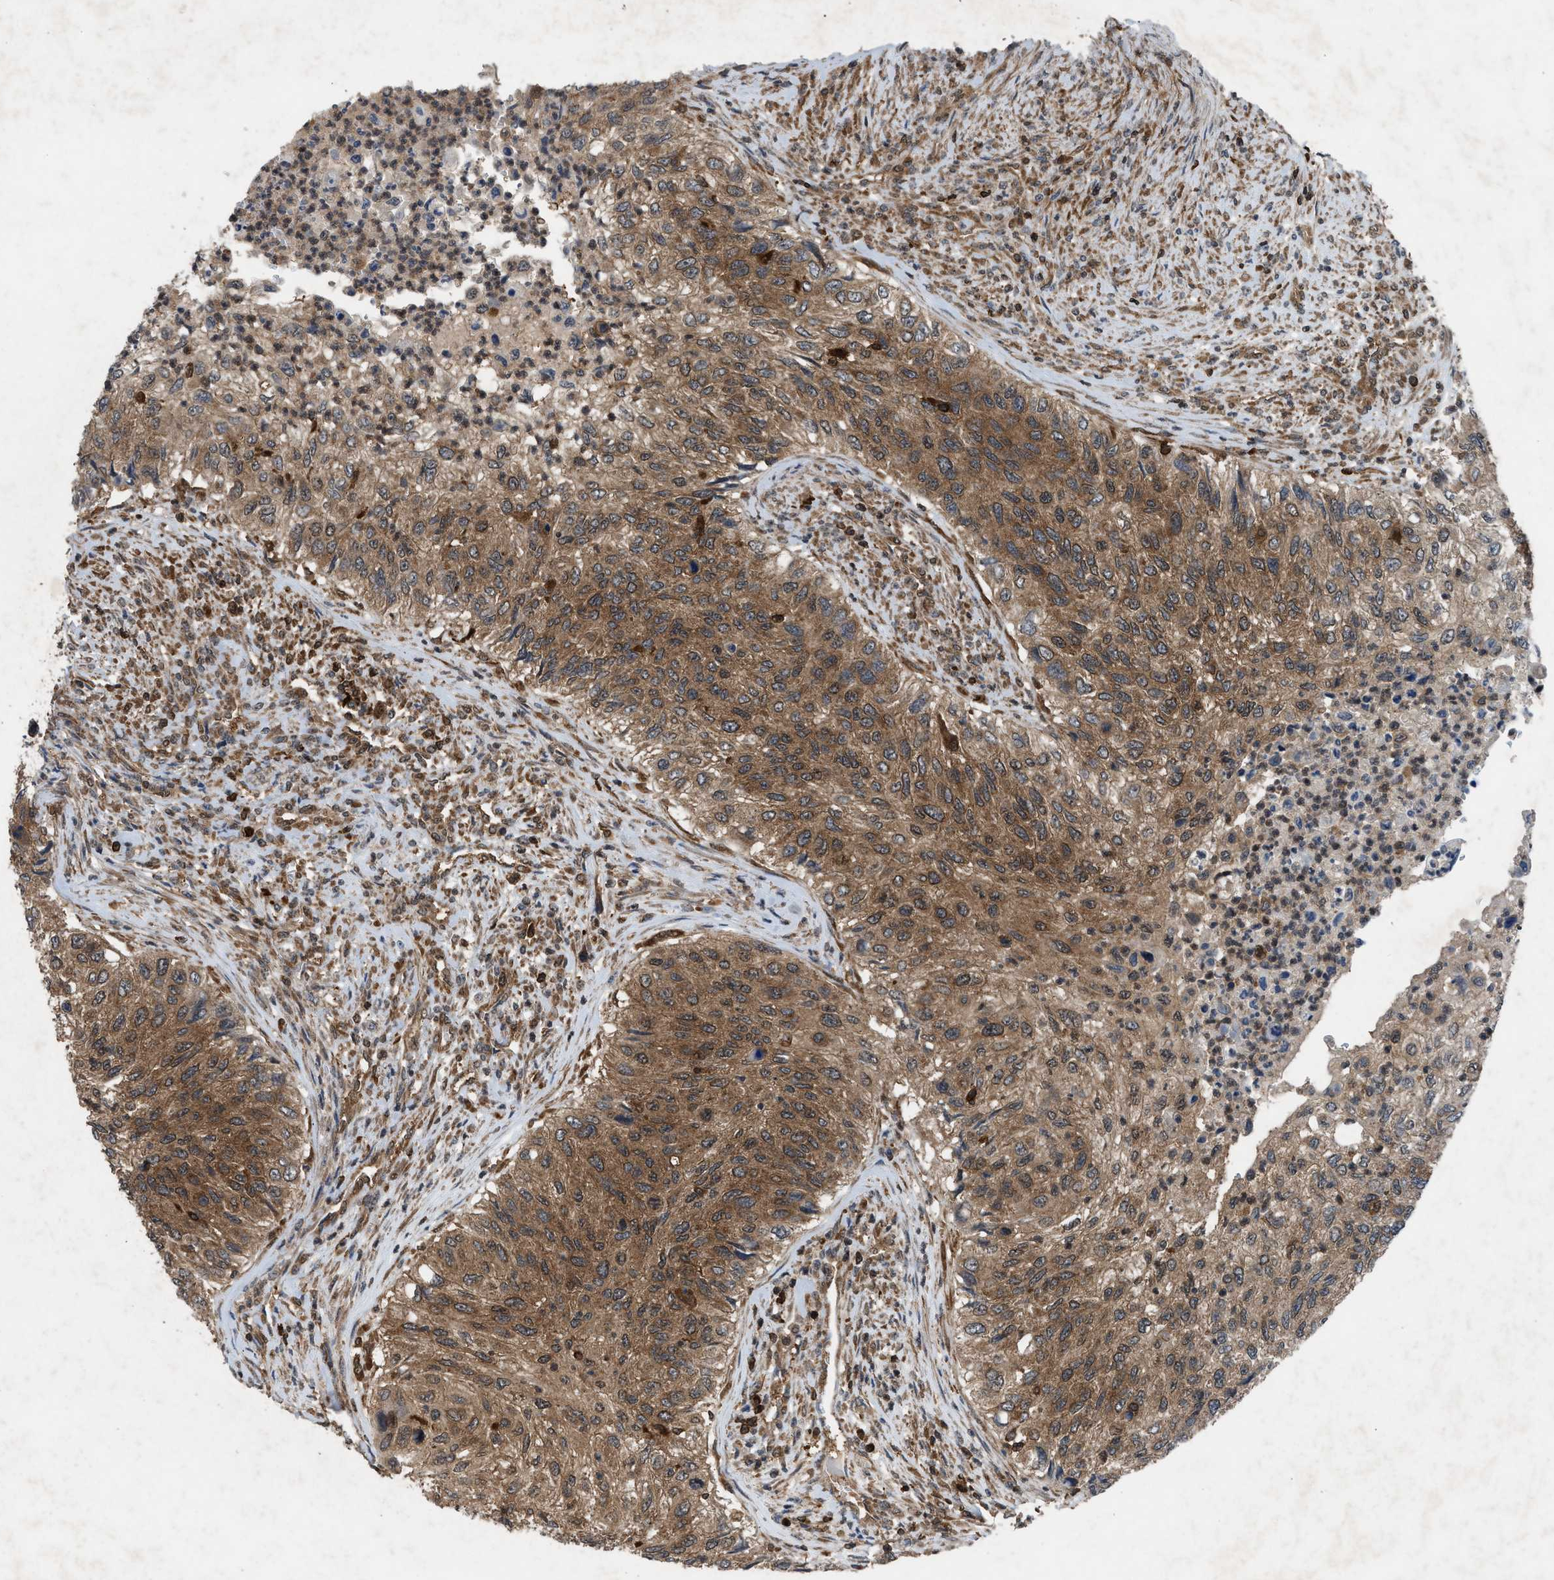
{"staining": {"intensity": "moderate", "quantity": ">75%", "location": "cytoplasmic/membranous"}, "tissue": "urothelial cancer", "cell_type": "Tumor cells", "image_type": "cancer", "snomed": [{"axis": "morphology", "description": "Urothelial carcinoma, High grade"}, {"axis": "topography", "description": "Urinary bladder"}], "caption": "This photomicrograph shows high-grade urothelial carcinoma stained with IHC to label a protein in brown. The cytoplasmic/membranous of tumor cells show moderate positivity for the protein. Nuclei are counter-stained blue.", "gene": "OXSR1", "patient": {"sex": "male", "age": 35}}